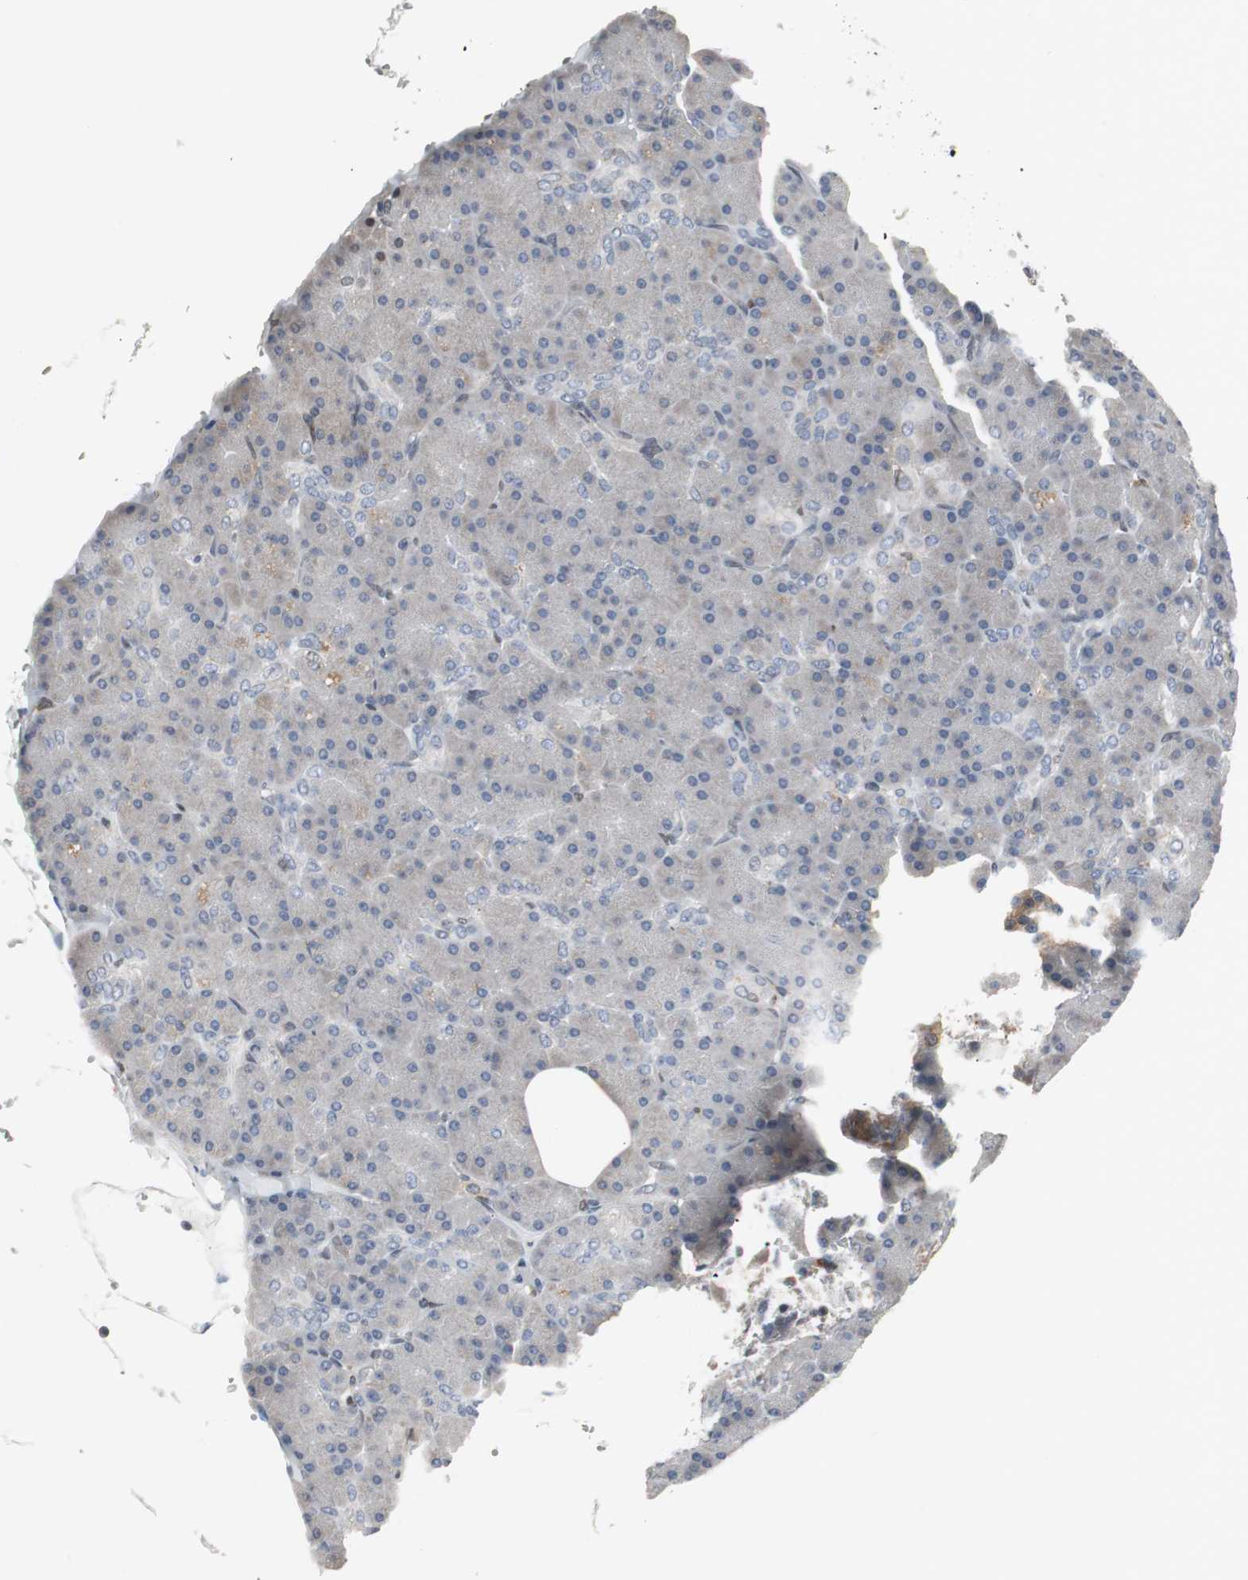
{"staining": {"intensity": "negative", "quantity": "none", "location": "none"}, "tissue": "pancreas", "cell_type": "Exocrine glandular cells", "image_type": "normal", "snomed": [{"axis": "morphology", "description": "Normal tissue, NOS"}, {"axis": "topography", "description": "Pancreas"}], "caption": "Immunohistochemistry (IHC) of unremarkable human pancreas displays no staining in exocrine glandular cells. (Immunohistochemistry, brightfield microscopy, high magnification).", "gene": "GRK2", "patient": {"sex": "female", "age": 43}}